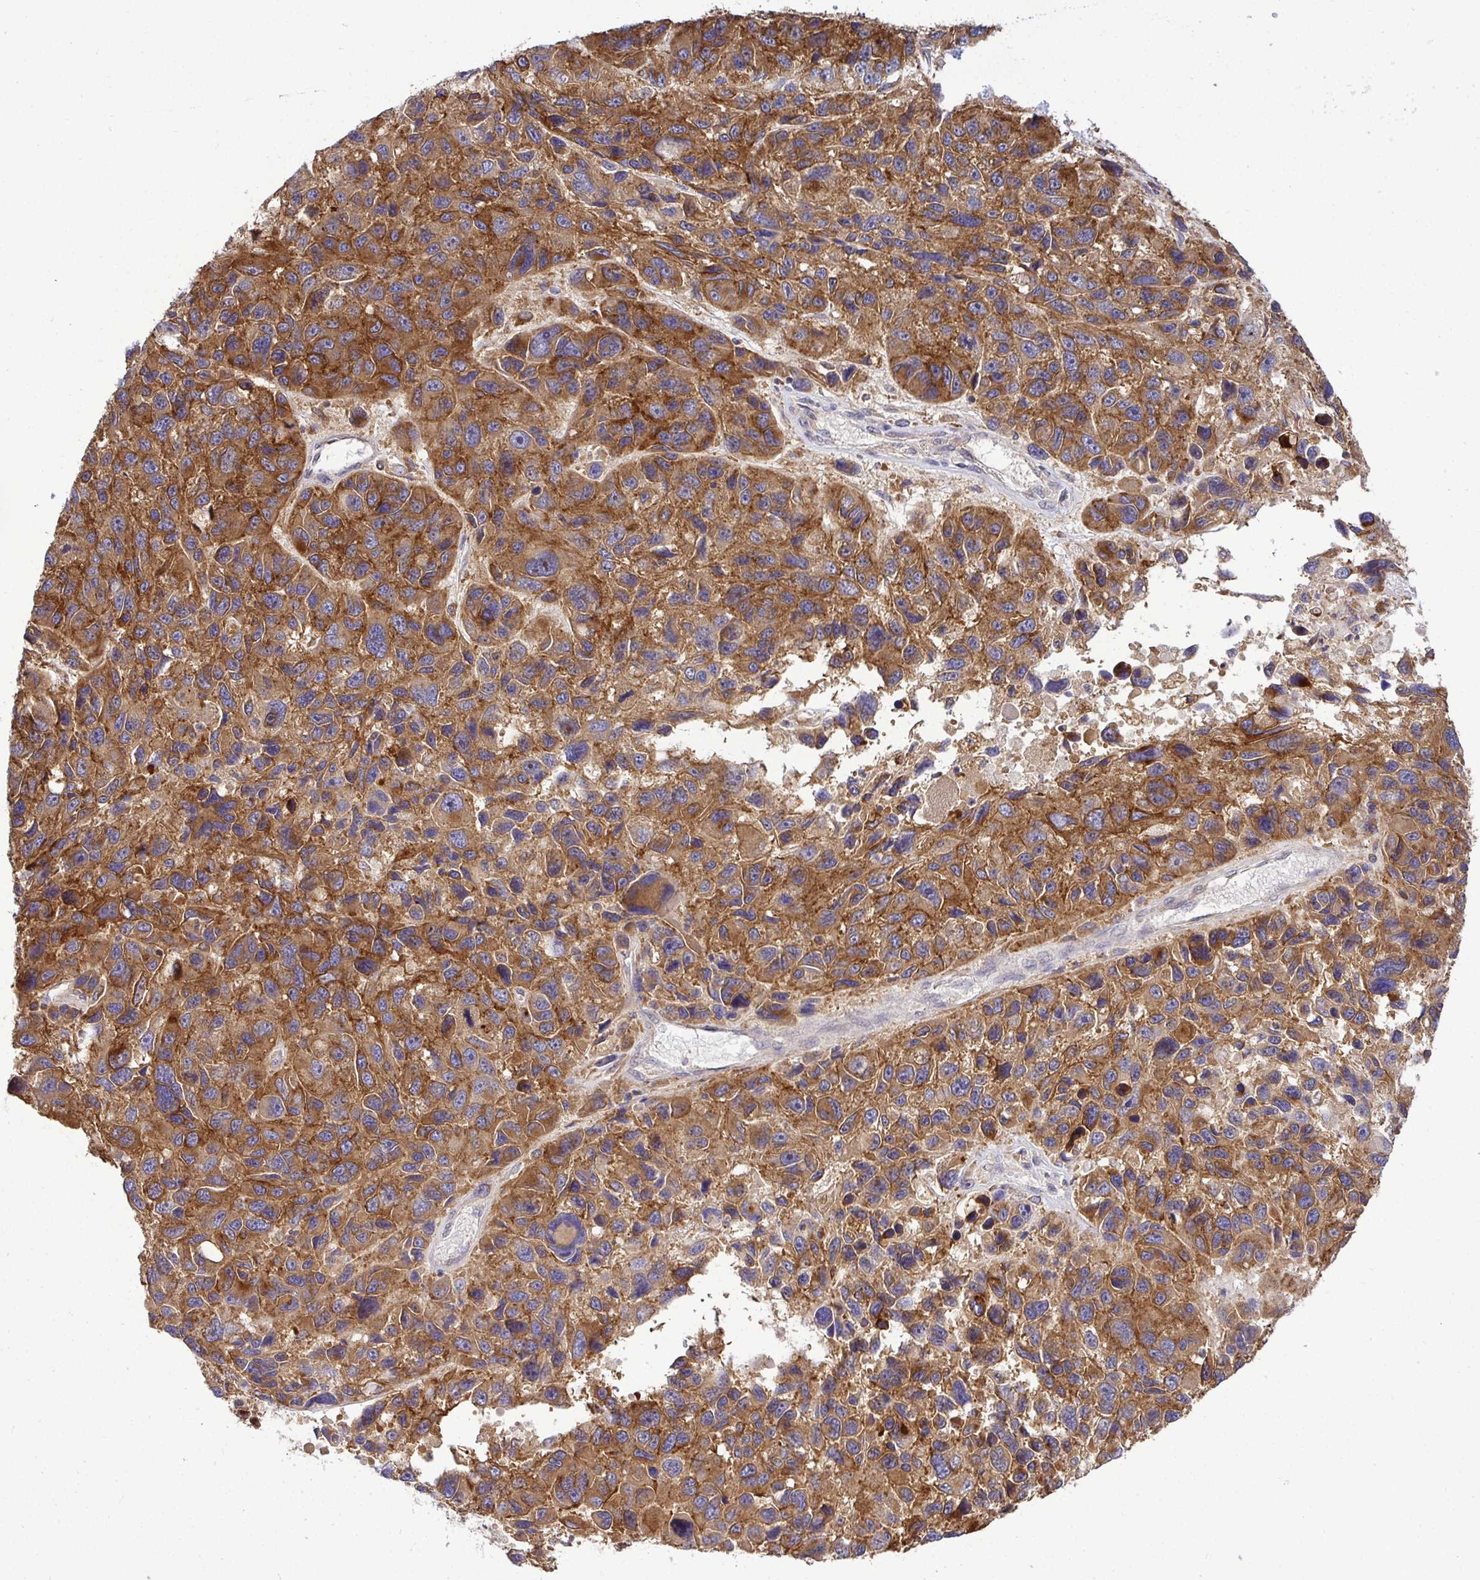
{"staining": {"intensity": "moderate", "quantity": ">75%", "location": "cytoplasmic/membranous"}, "tissue": "melanoma", "cell_type": "Tumor cells", "image_type": "cancer", "snomed": [{"axis": "morphology", "description": "Malignant melanoma, NOS"}, {"axis": "topography", "description": "Skin"}], "caption": "Human malignant melanoma stained with a protein marker shows moderate staining in tumor cells.", "gene": "ATP6V1F", "patient": {"sex": "male", "age": 53}}